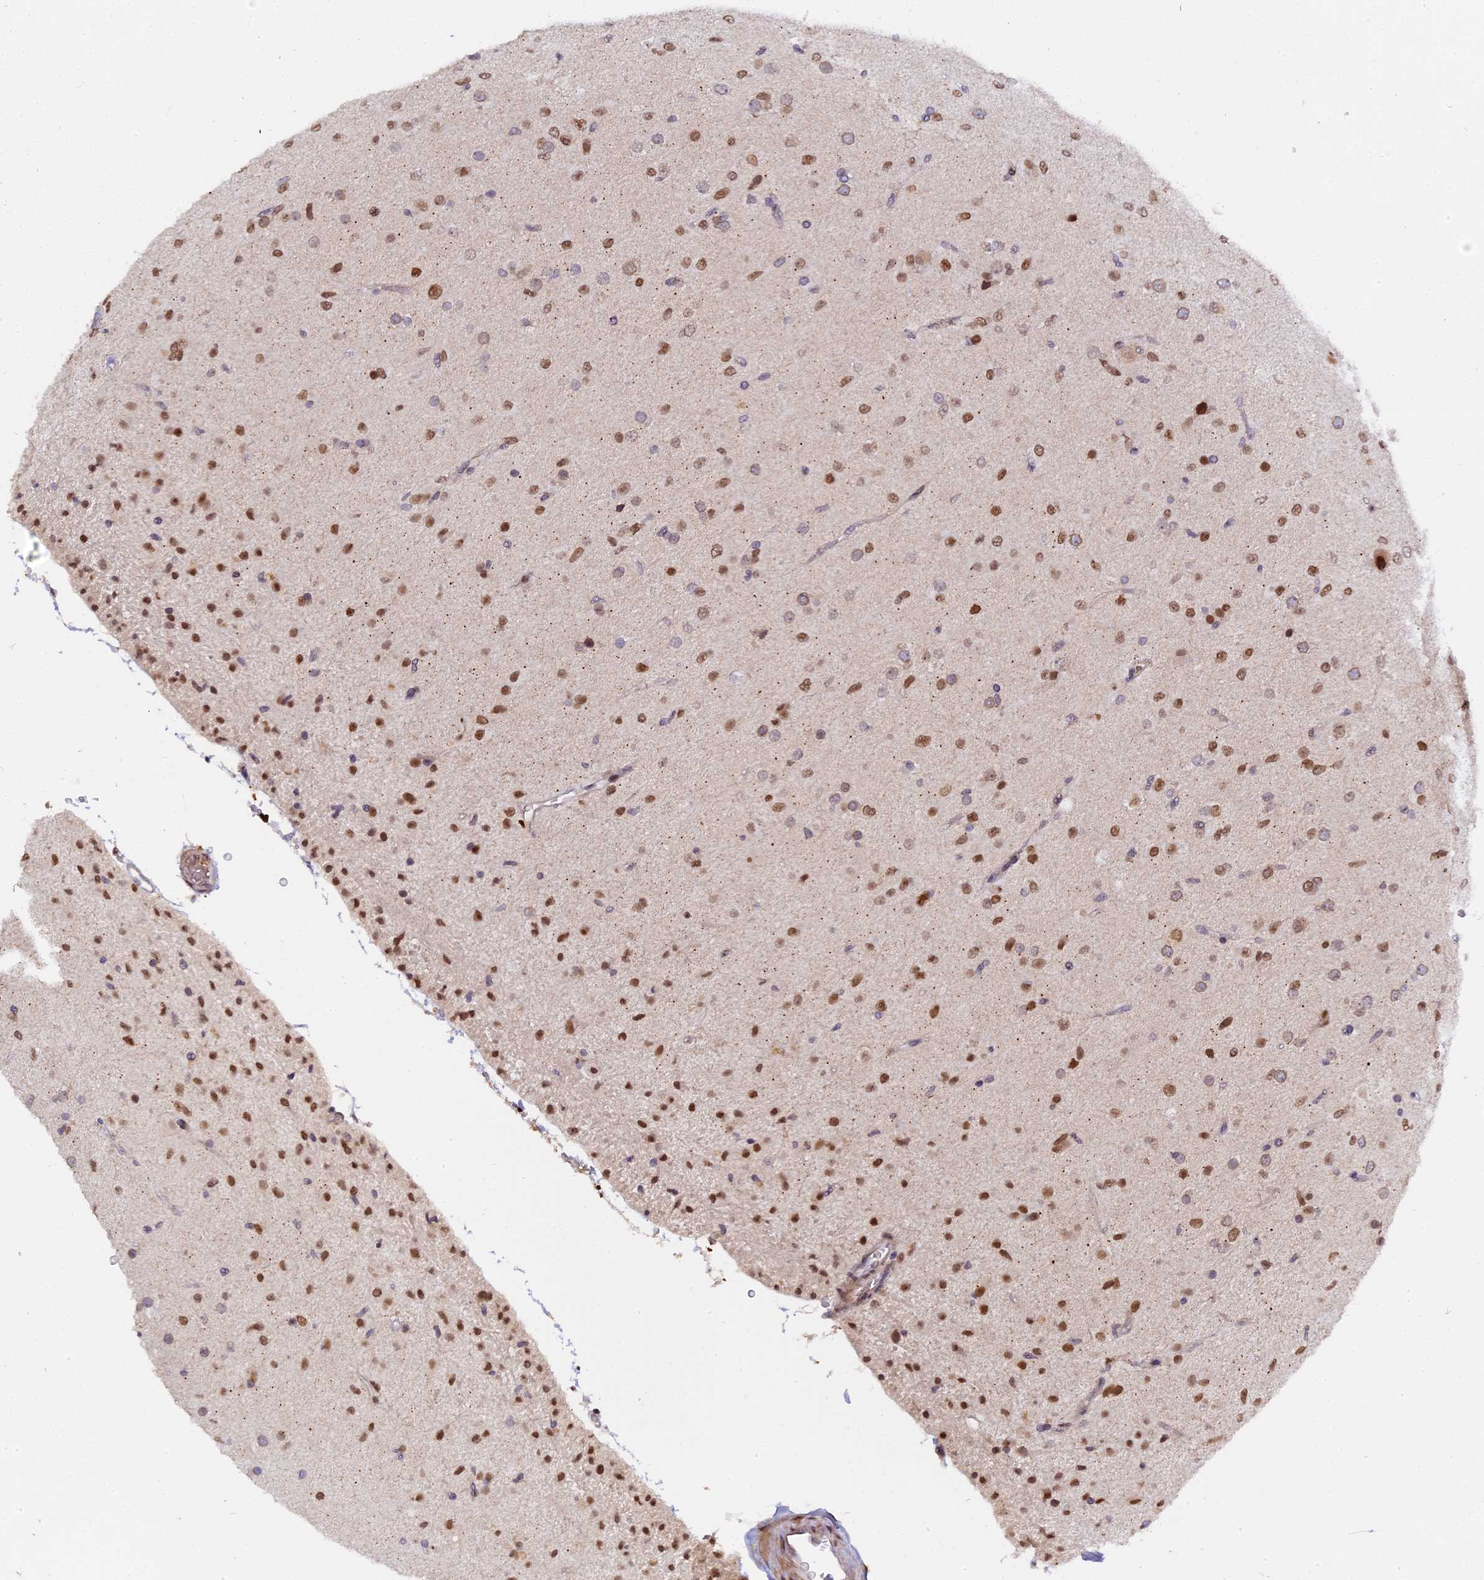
{"staining": {"intensity": "moderate", "quantity": ">75%", "location": "nuclear"}, "tissue": "glioma", "cell_type": "Tumor cells", "image_type": "cancer", "snomed": [{"axis": "morphology", "description": "Glioma, malignant, Low grade"}, {"axis": "topography", "description": "Brain"}], "caption": "A histopathology image of low-grade glioma (malignant) stained for a protein shows moderate nuclear brown staining in tumor cells.", "gene": "PYGO1", "patient": {"sex": "male", "age": 65}}